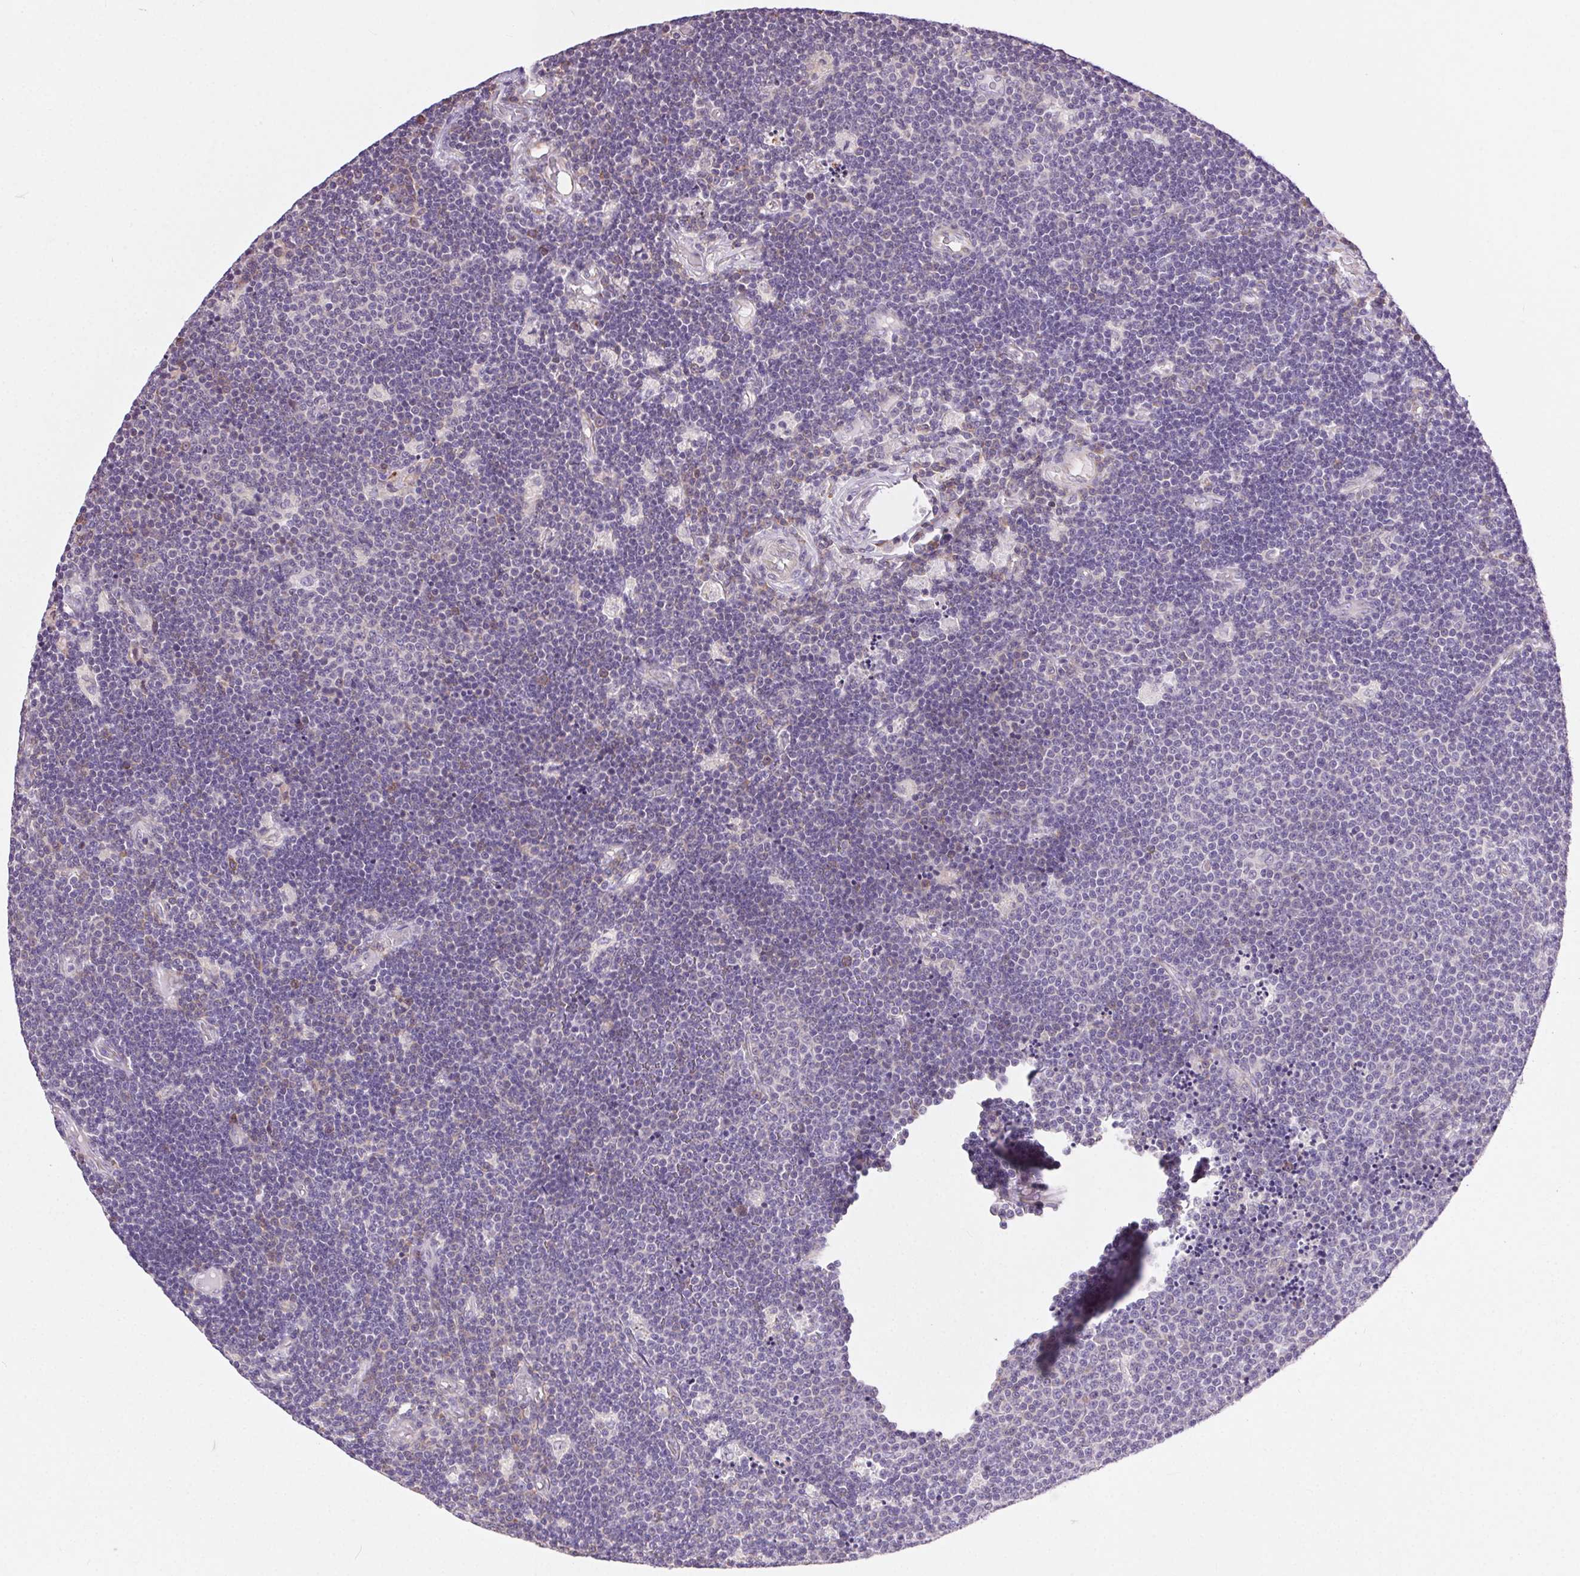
{"staining": {"intensity": "negative", "quantity": "none", "location": "none"}, "tissue": "lymphoma", "cell_type": "Tumor cells", "image_type": "cancer", "snomed": [{"axis": "morphology", "description": "Malignant lymphoma, non-Hodgkin's type, Low grade"}, {"axis": "topography", "description": "Brain"}], "caption": "Immunohistochemistry (IHC) of human lymphoma shows no expression in tumor cells.", "gene": "SNX31", "patient": {"sex": "female", "age": 66}}